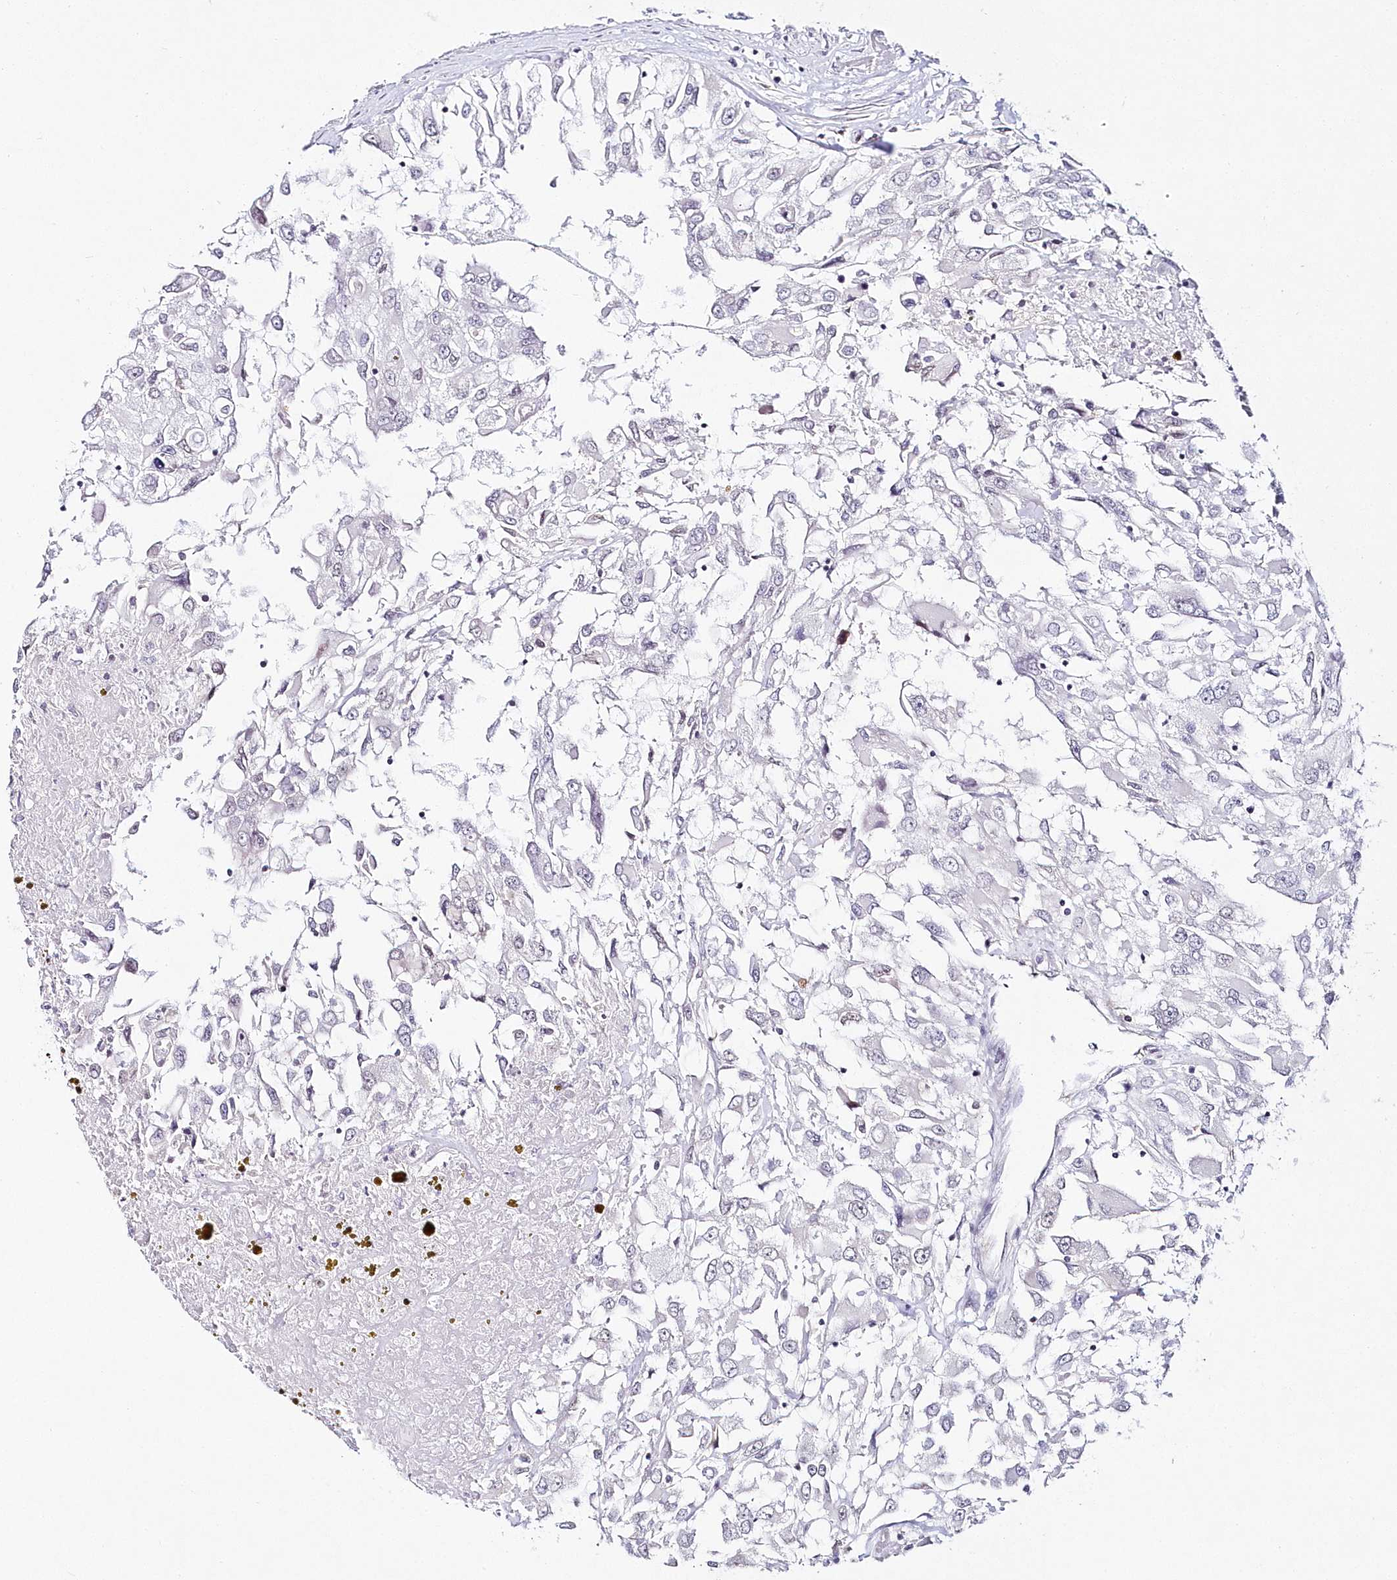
{"staining": {"intensity": "negative", "quantity": "none", "location": "none"}, "tissue": "renal cancer", "cell_type": "Tumor cells", "image_type": "cancer", "snomed": [{"axis": "morphology", "description": "Adenocarcinoma, NOS"}, {"axis": "topography", "description": "Kidney"}], "caption": "Image shows no protein staining in tumor cells of renal adenocarcinoma tissue. The staining was performed using DAB to visualize the protein expression in brown, while the nuclei were stained in blue with hematoxylin (Magnification: 20x).", "gene": "HYCC2", "patient": {"sex": "female", "age": 52}}